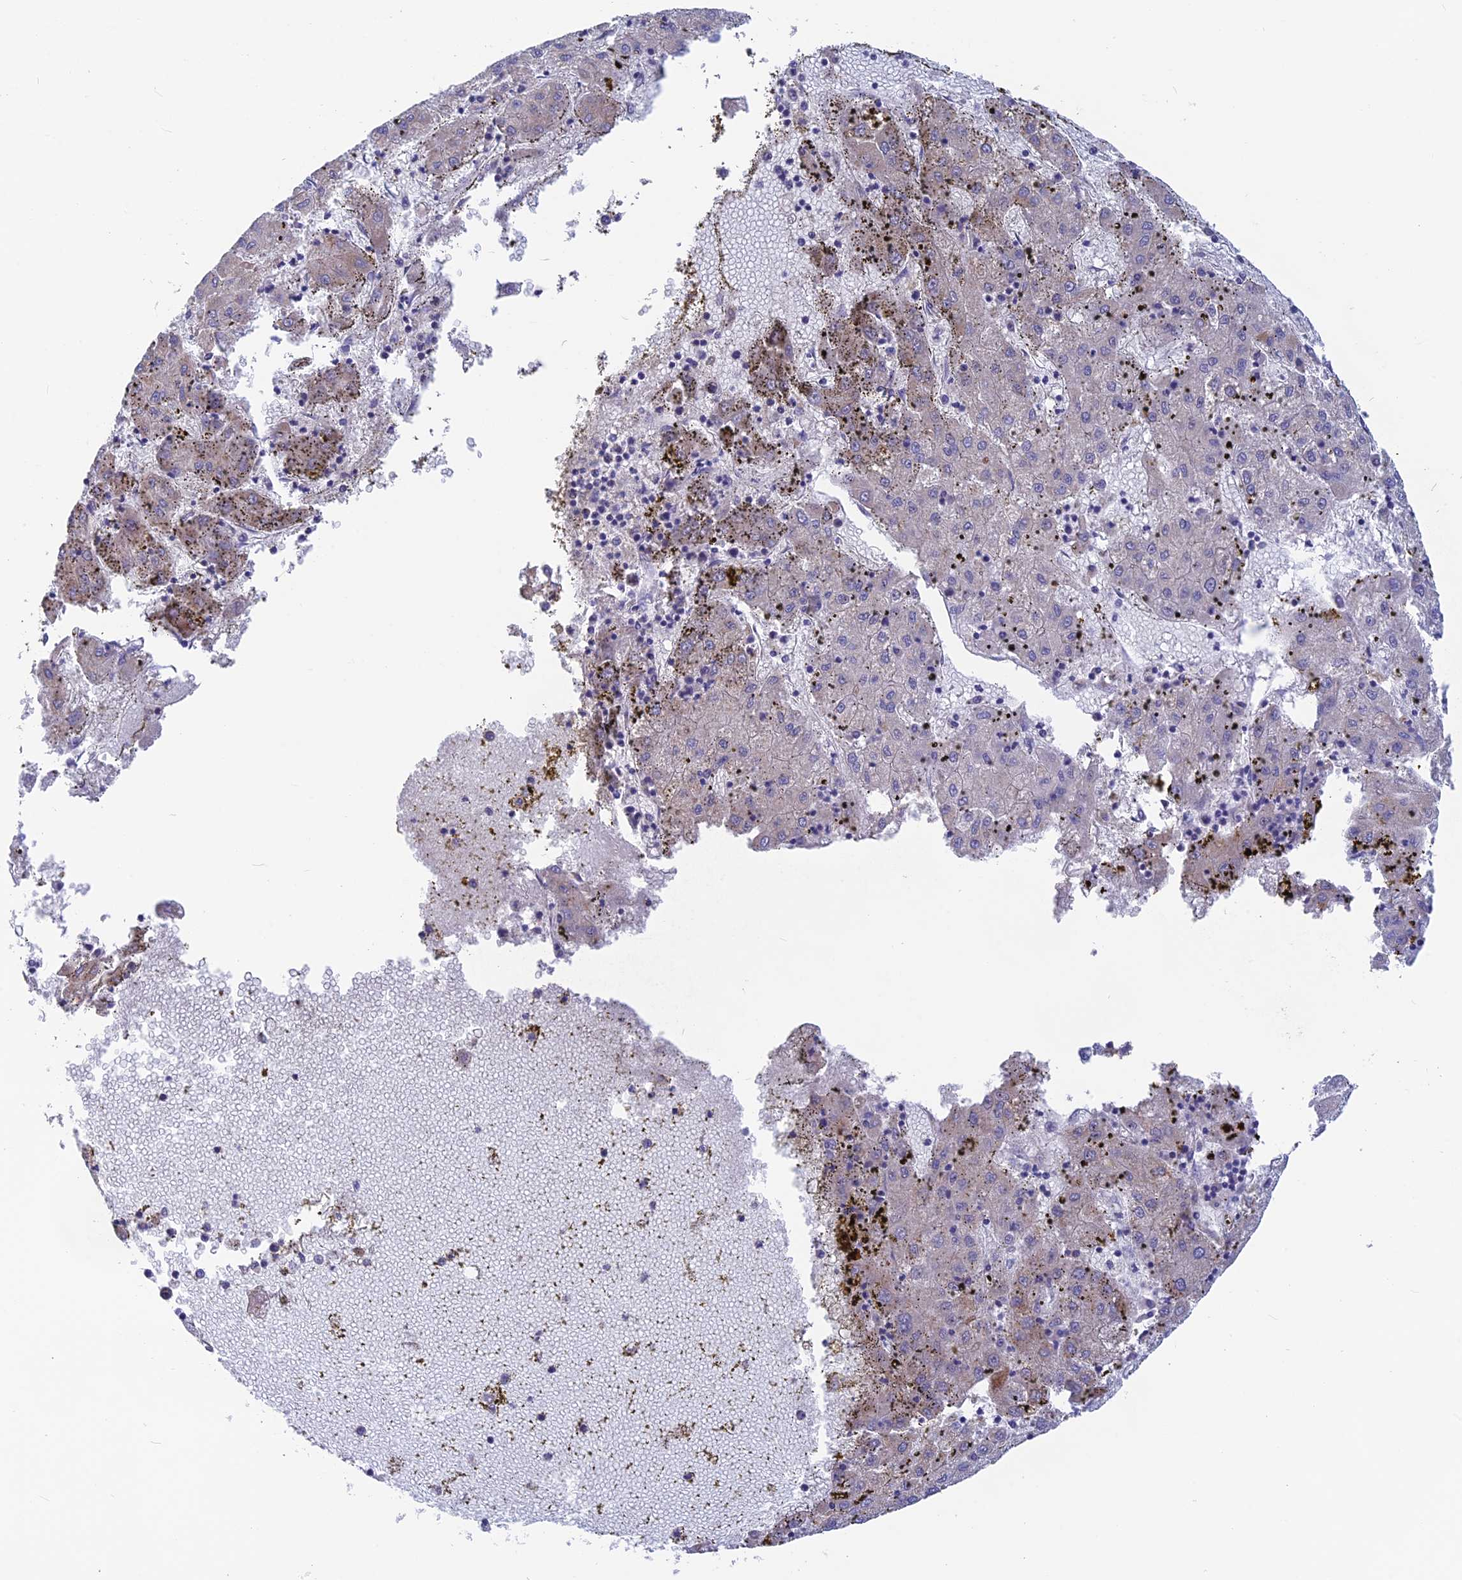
{"staining": {"intensity": "negative", "quantity": "none", "location": "none"}, "tissue": "liver cancer", "cell_type": "Tumor cells", "image_type": "cancer", "snomed": [{"axis": "morphology", "description": "Carcinoma, Hepatocellular, NOS"}, {"axis": "topography", "description": "Liver"}], "caption": "The histopathology image reveals no staining of tumor cells in hepatocellular carcinoma (liver).", "gene": "TENT4B", "patient": {"sex": "male", "age": 72}}